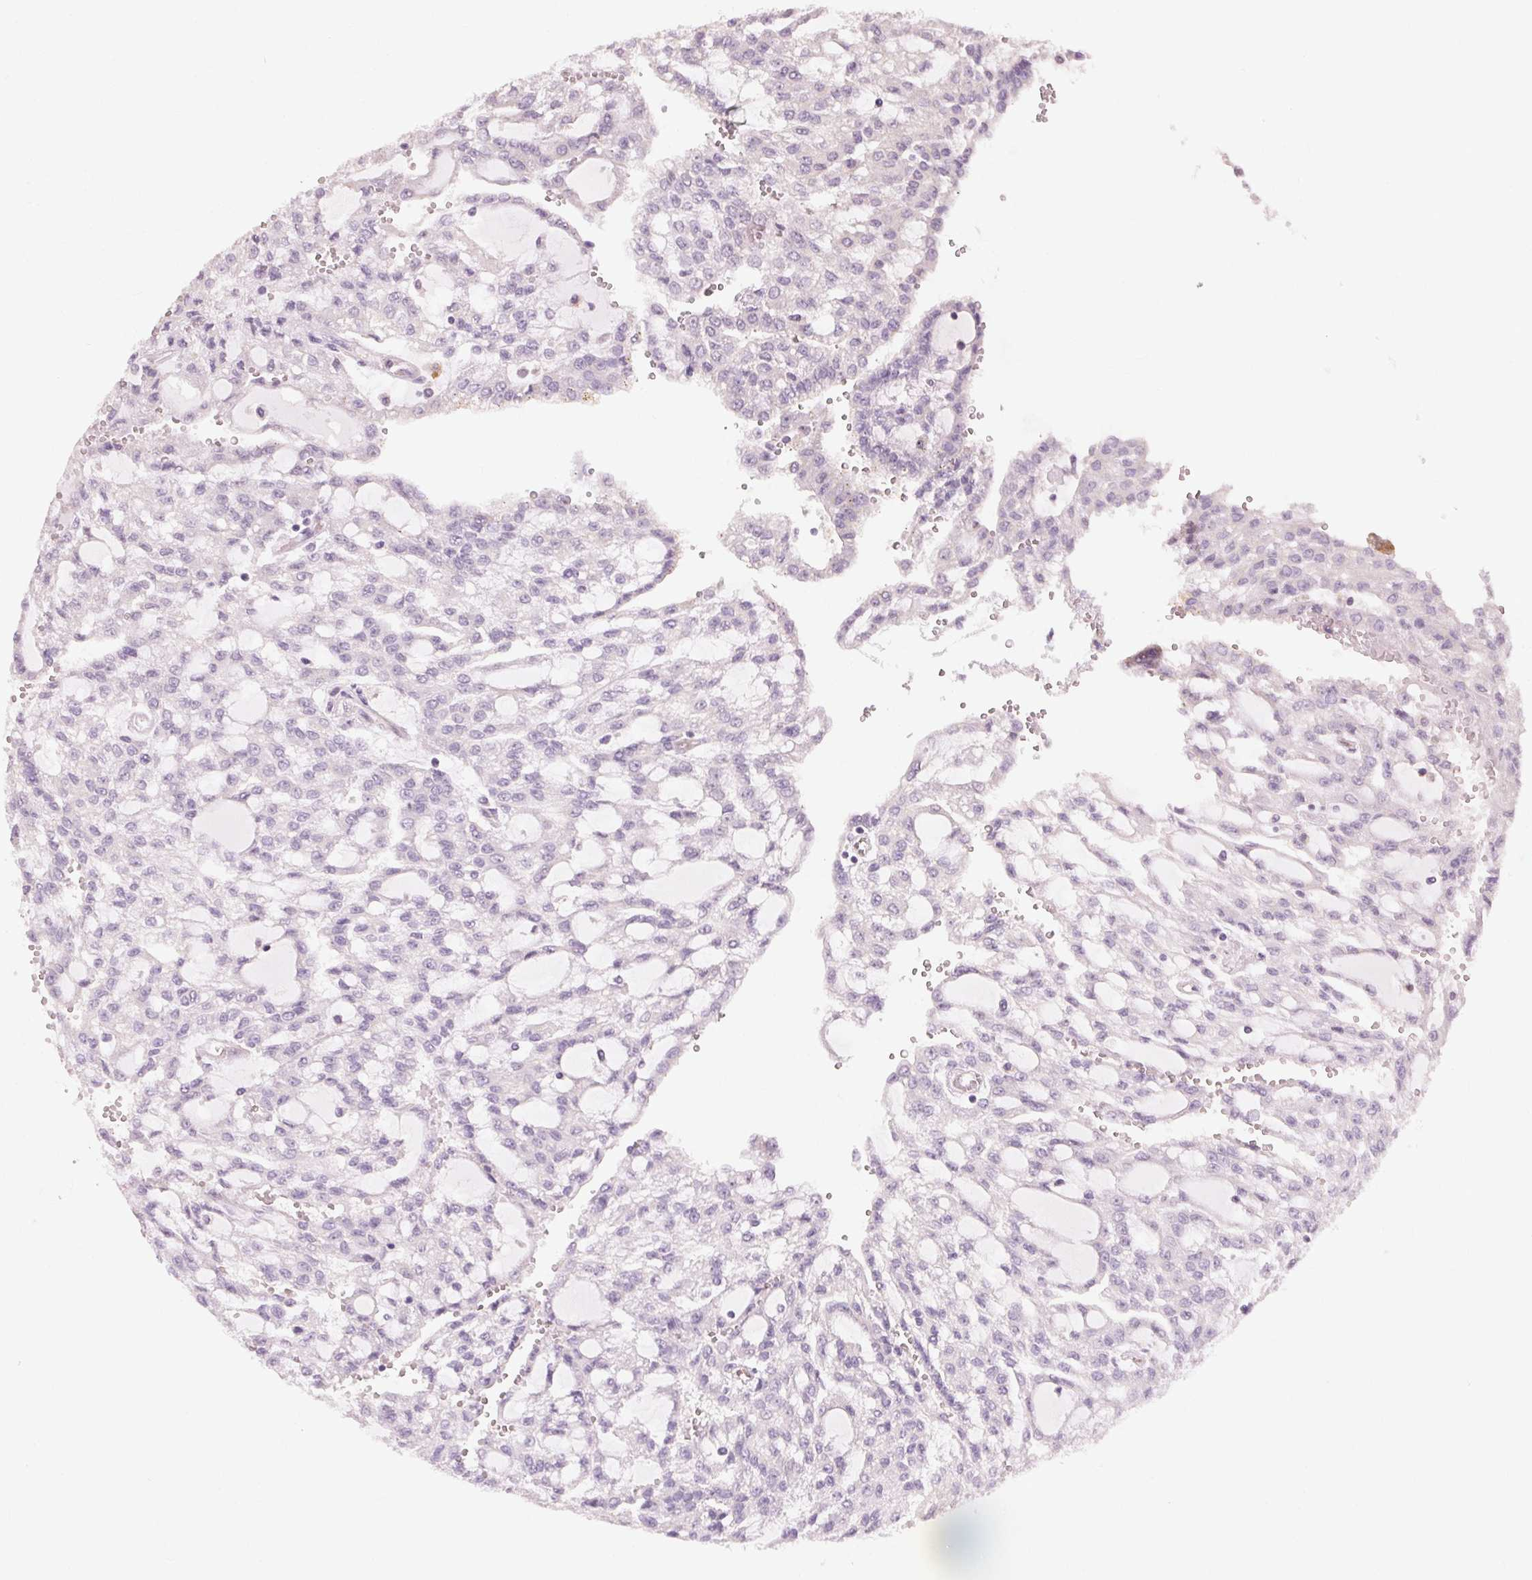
{"staining": {"intensity": "negative", "quantity": "none", "location": "none"}, "tissue": "renal cancer", "cell_type": "Tumor cells", "image_type": "cancer", "snomed": [{"axis": "morphology", "description": "Adenocarcinoma, NOS"}, {"axis": "topography", "description": "Kidney"}], "caption": "A micrograph of renal adenocarcinoma stained for a protein displays no brown staining in tumor cells. (Stains: DAB IHC with hematoxylin counter stain, Microscopy: brightfield microscopy at high magnification).", "gene": "CLTRN", "patient": {"sex": "male", "age": 63}}